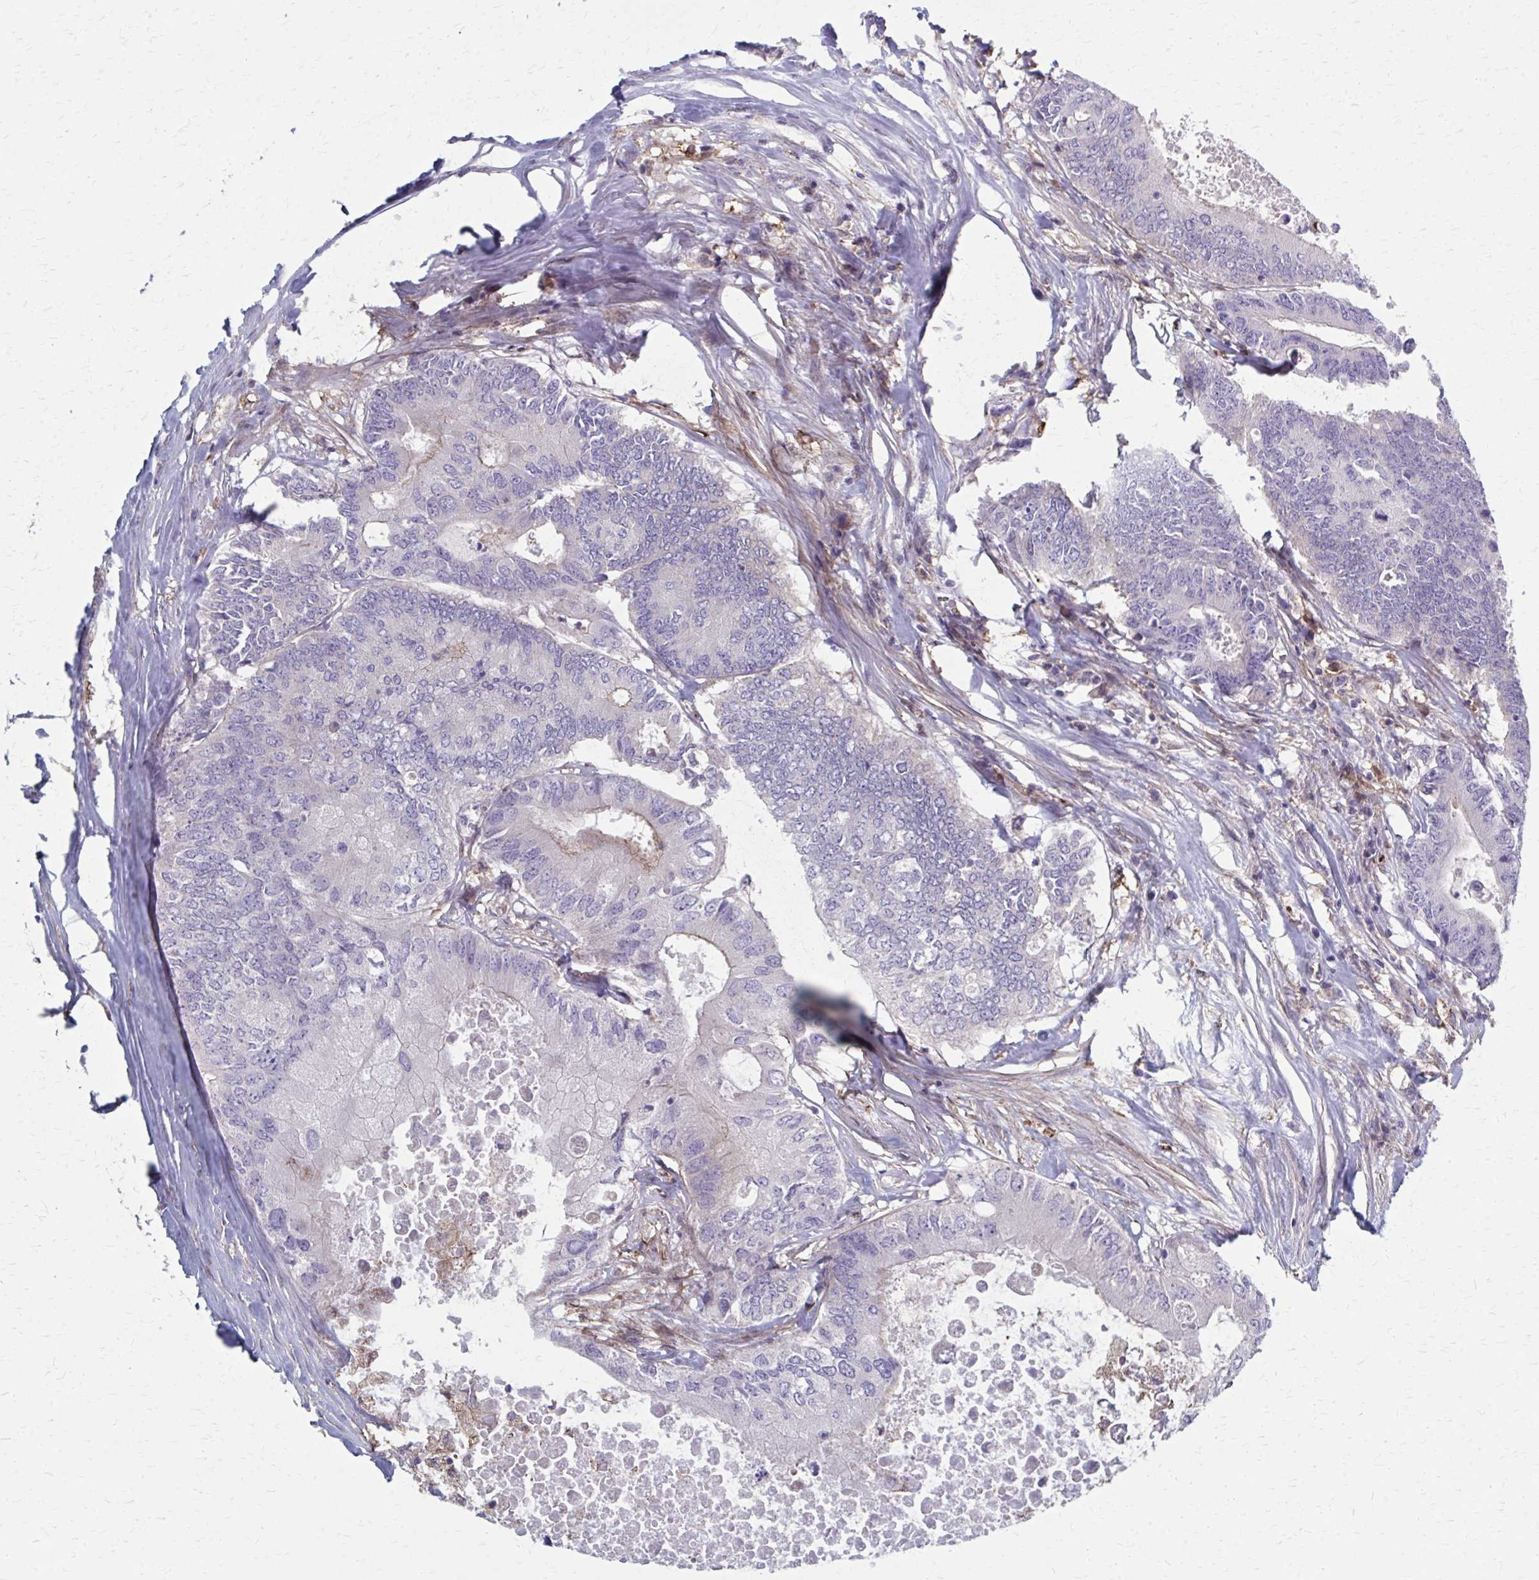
{"staining": {"intensity": "weak", "quantity": "<25%", "location": "cytoplasmic/membranous"}, "tissue": "colorectal cancer", "cell_type": "Tumor cells", "image_type": "cancer", "snomed": [{"axis": "morphology", "description": "Adenocarcinoma, NOS"}, {"axis": "topography", "description": "Colon"}], "caption": "Tumor cells show no significant staining in adenocarcinoma (colorectal).", "gene": "MMP14", "patient": {"sex": "male", "age": 71}}